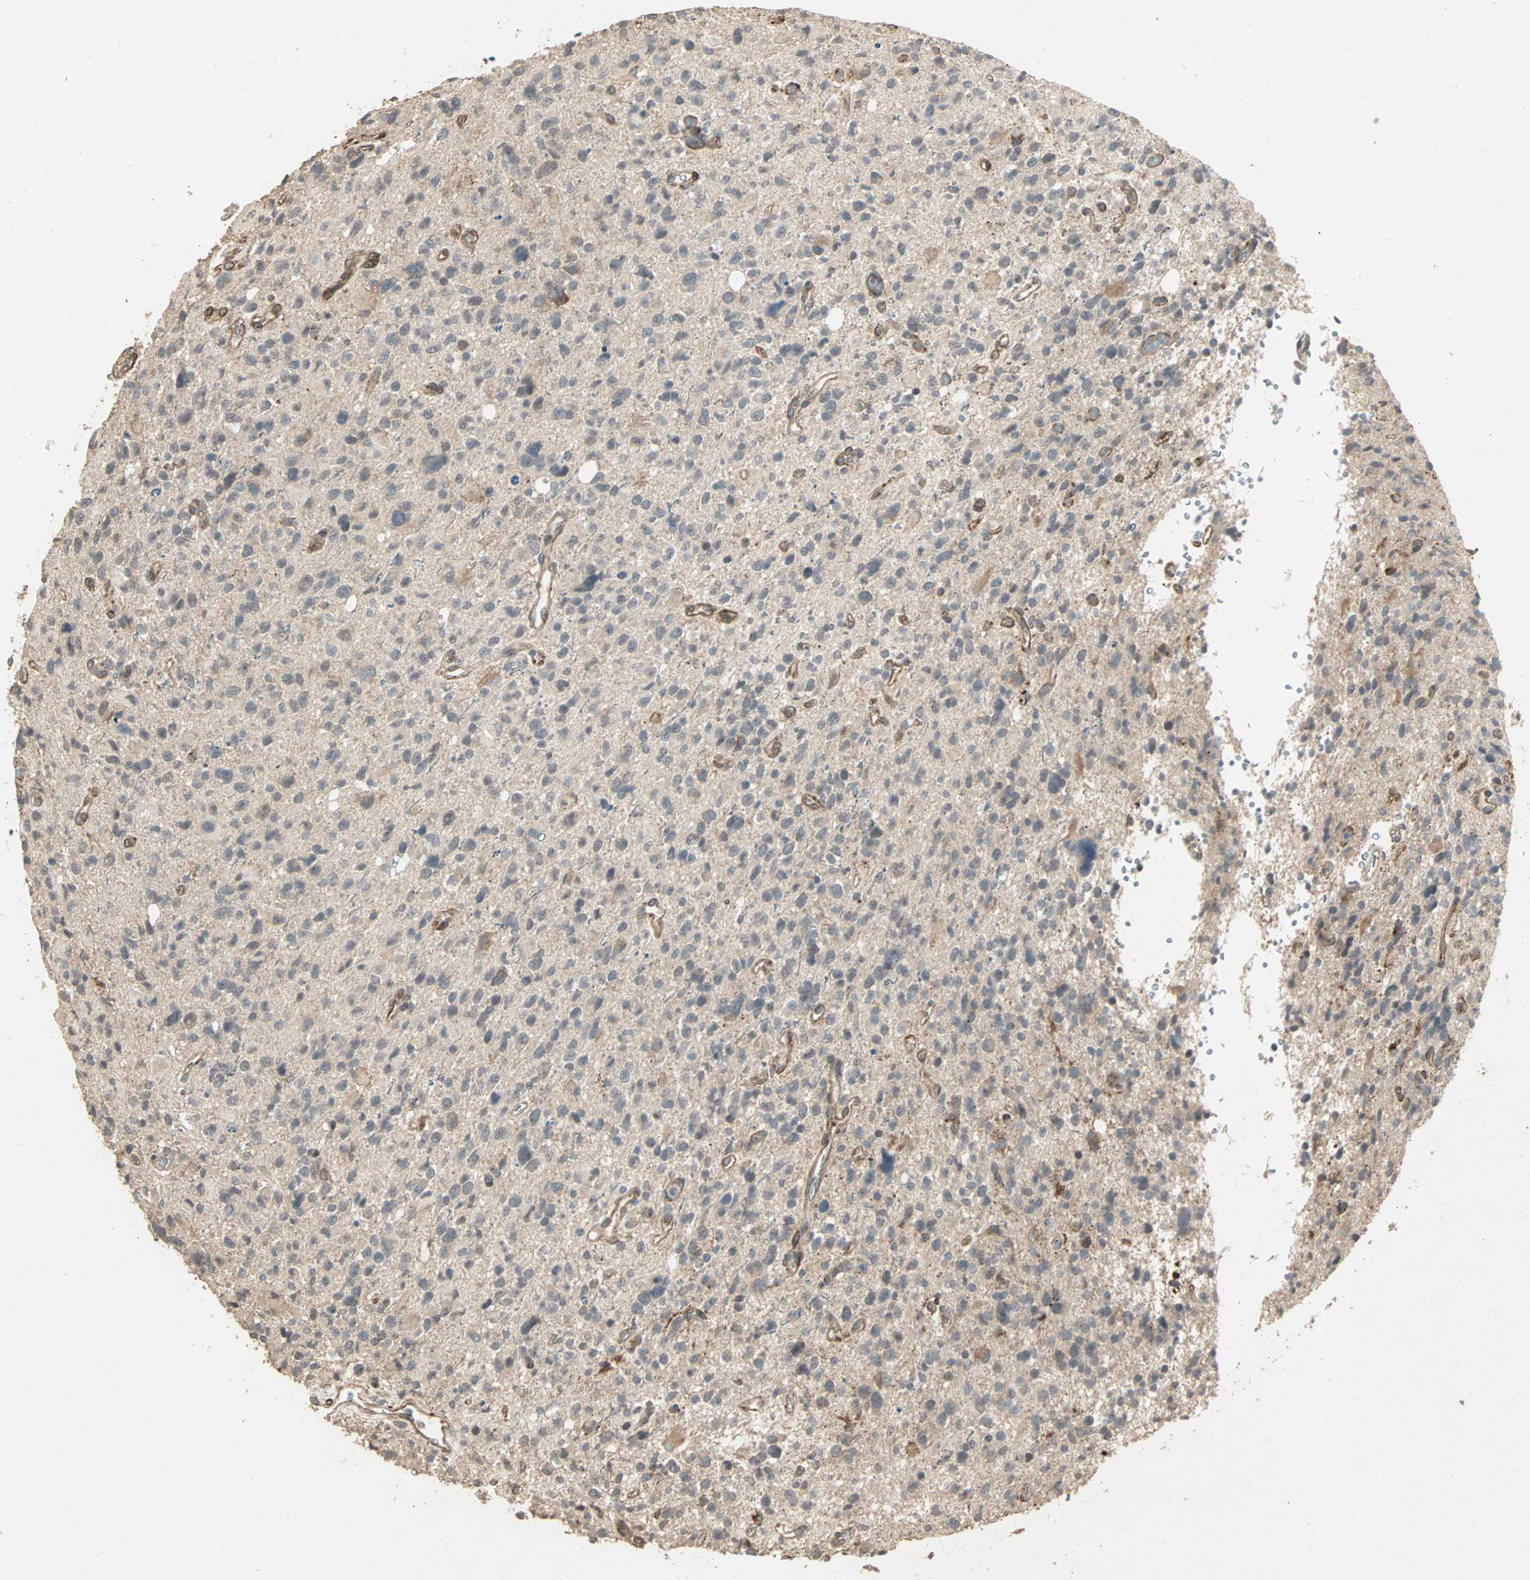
{"staining": {"intensity": "moderate", "quantity": "<25%", "location": "cytoplasmic/membranous"}, "tissue": "glioma", "cell_type": "Tumor cells", "image_type": "cancer", "snomed": [{"axis": "morphology", "description": "Glioma, malignant, High grade"}, {"axis": "topography", "description": "Brain"}], "caption": "IHC micrograph of neoplastic tissue: human glioma stained using immunohistochemistry (IHC) demonstrates low levels of moderate protein expression localized specifically in the cytoplasmic/membranous of tumor cells, appearing as a cytoplasmic/membranous brown color.", "gene": "TRPV4", "patient": {"sex": "male", "age": 48}}